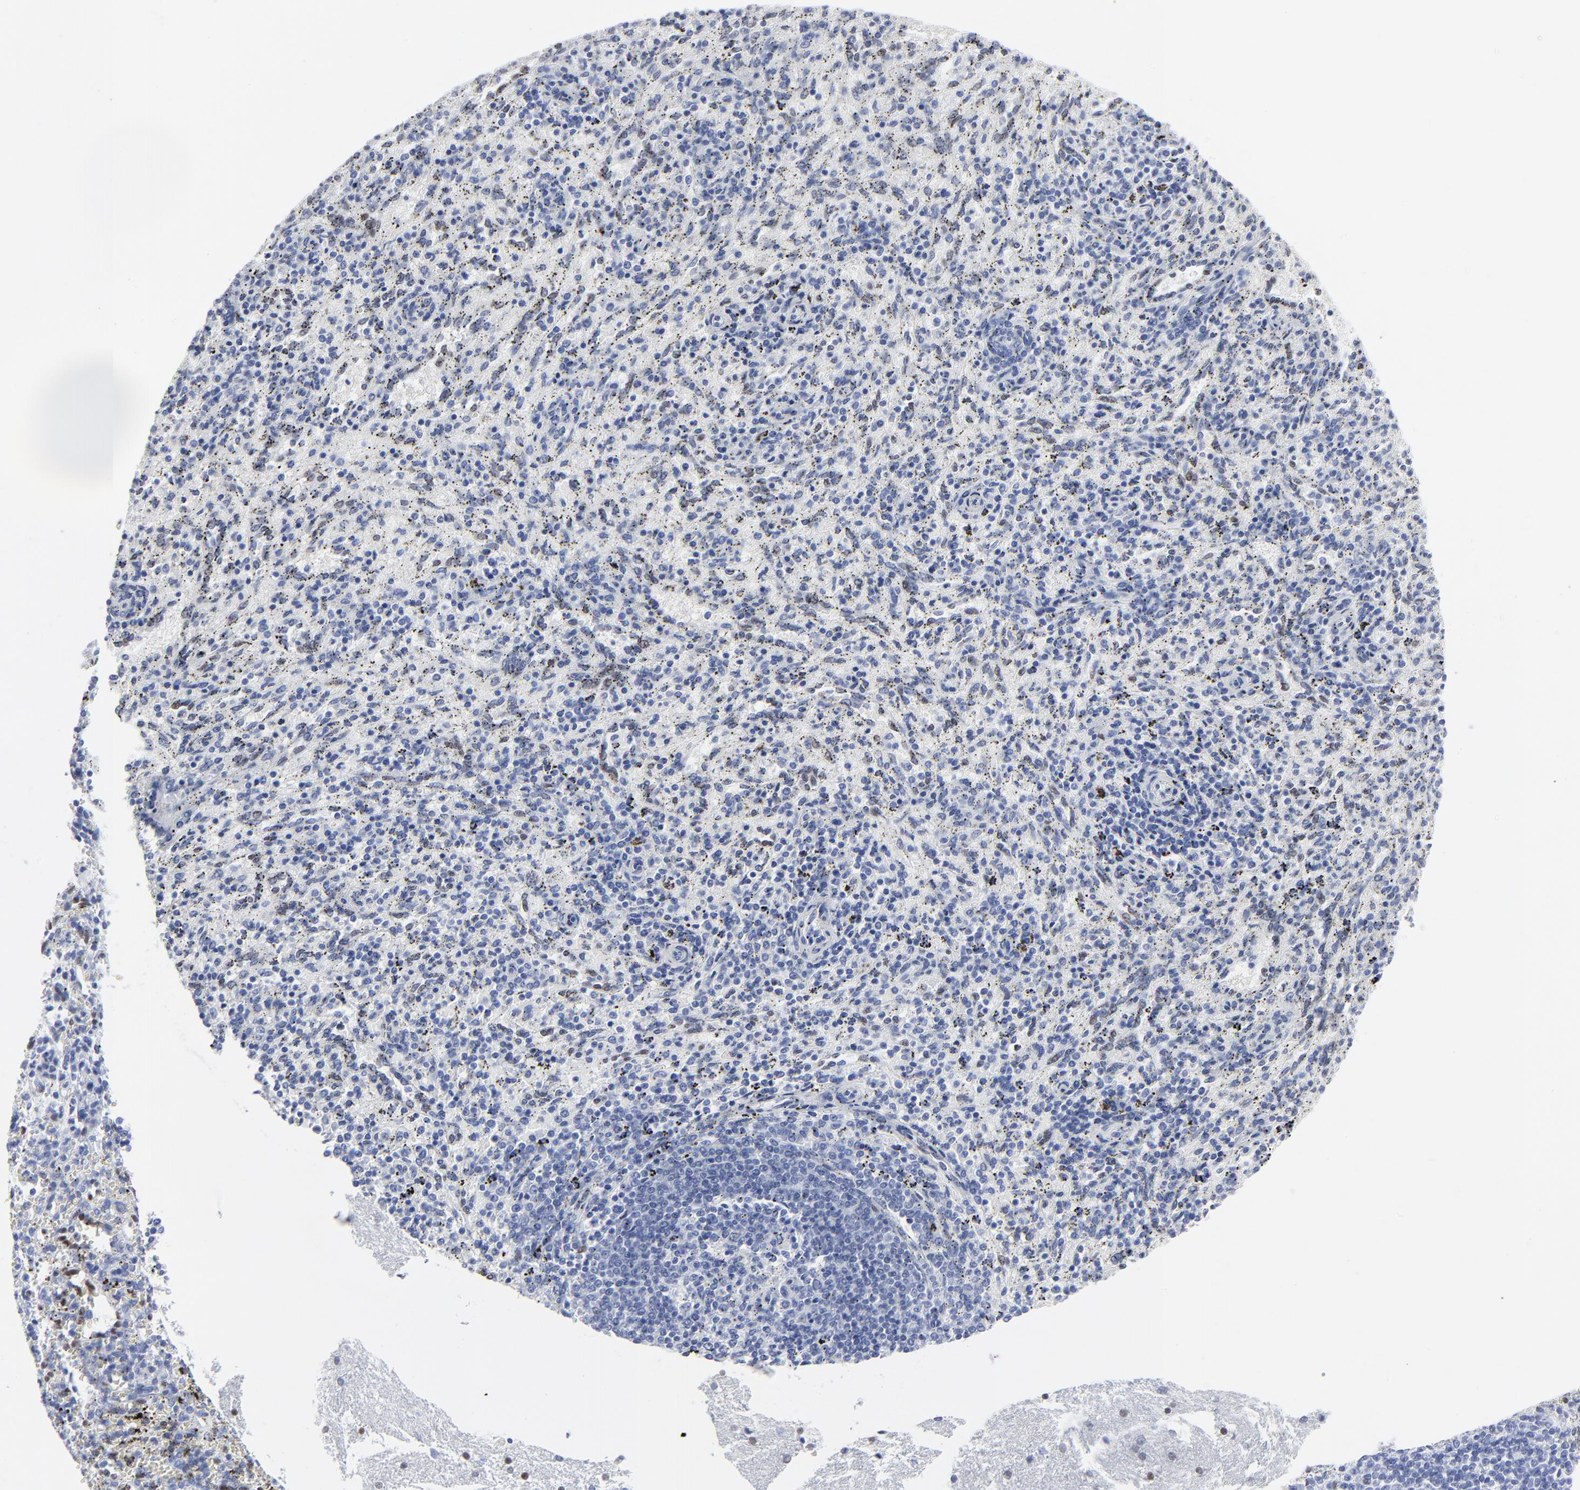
{"staining": {"intensity": "negative", "quantity": "none", "location": "none"}, "tissue": "spleen", "cell_type": "Cells in red pulp", "image_type": "normal", "snomed": [{"axis": "morphology", "description": "Normal tissue, NOS"}, {"axis": "topography", "description": "Spleen"}], "caption": "This histopathology image is of normal spleen stained with IHC to label a protein in brown with the nuclei are counter-stained blue. There is no staining in cells in red pulp.", "gene": "JUN", "patient": {"sex": "female", "age": 10}}